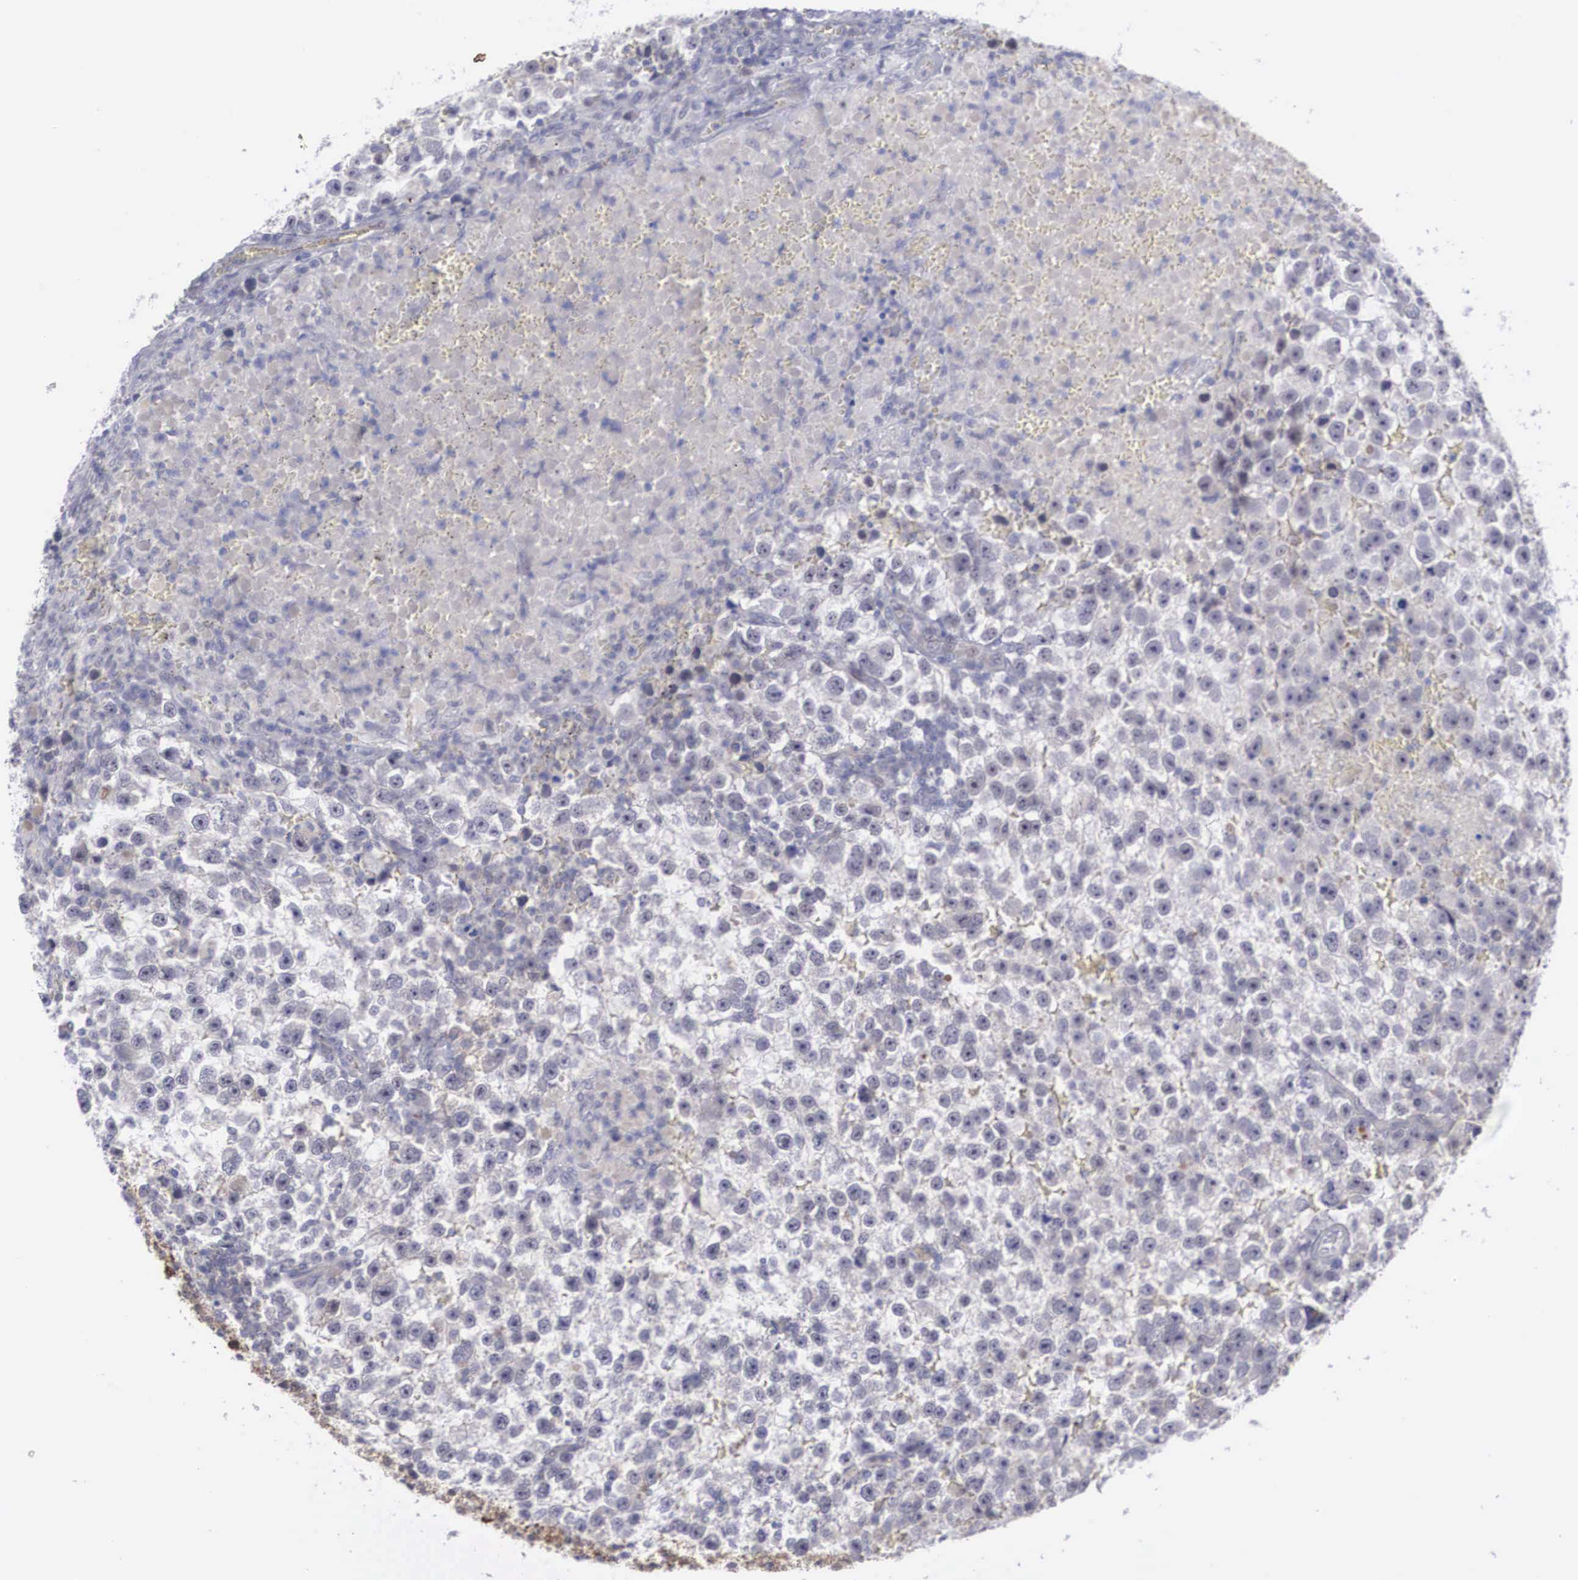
{"staining": {"intensity": "weak", "quantity": "<25%", "location": "nuclear"}, "tissue": "testis cancer", "cell_type": "Tumor cells", "image_type": "cancer", "snomed": [{"axis": "morphology", "description": "Seminoma, NOS"}, {"axis": "topography", "description": "Testis"}], "caption": "Human testis cancer stained for a protein using IHC reveals no staining in tumor cells.", "gene": "RBPJ", "patient": {"sex": "male", "age": 33}}